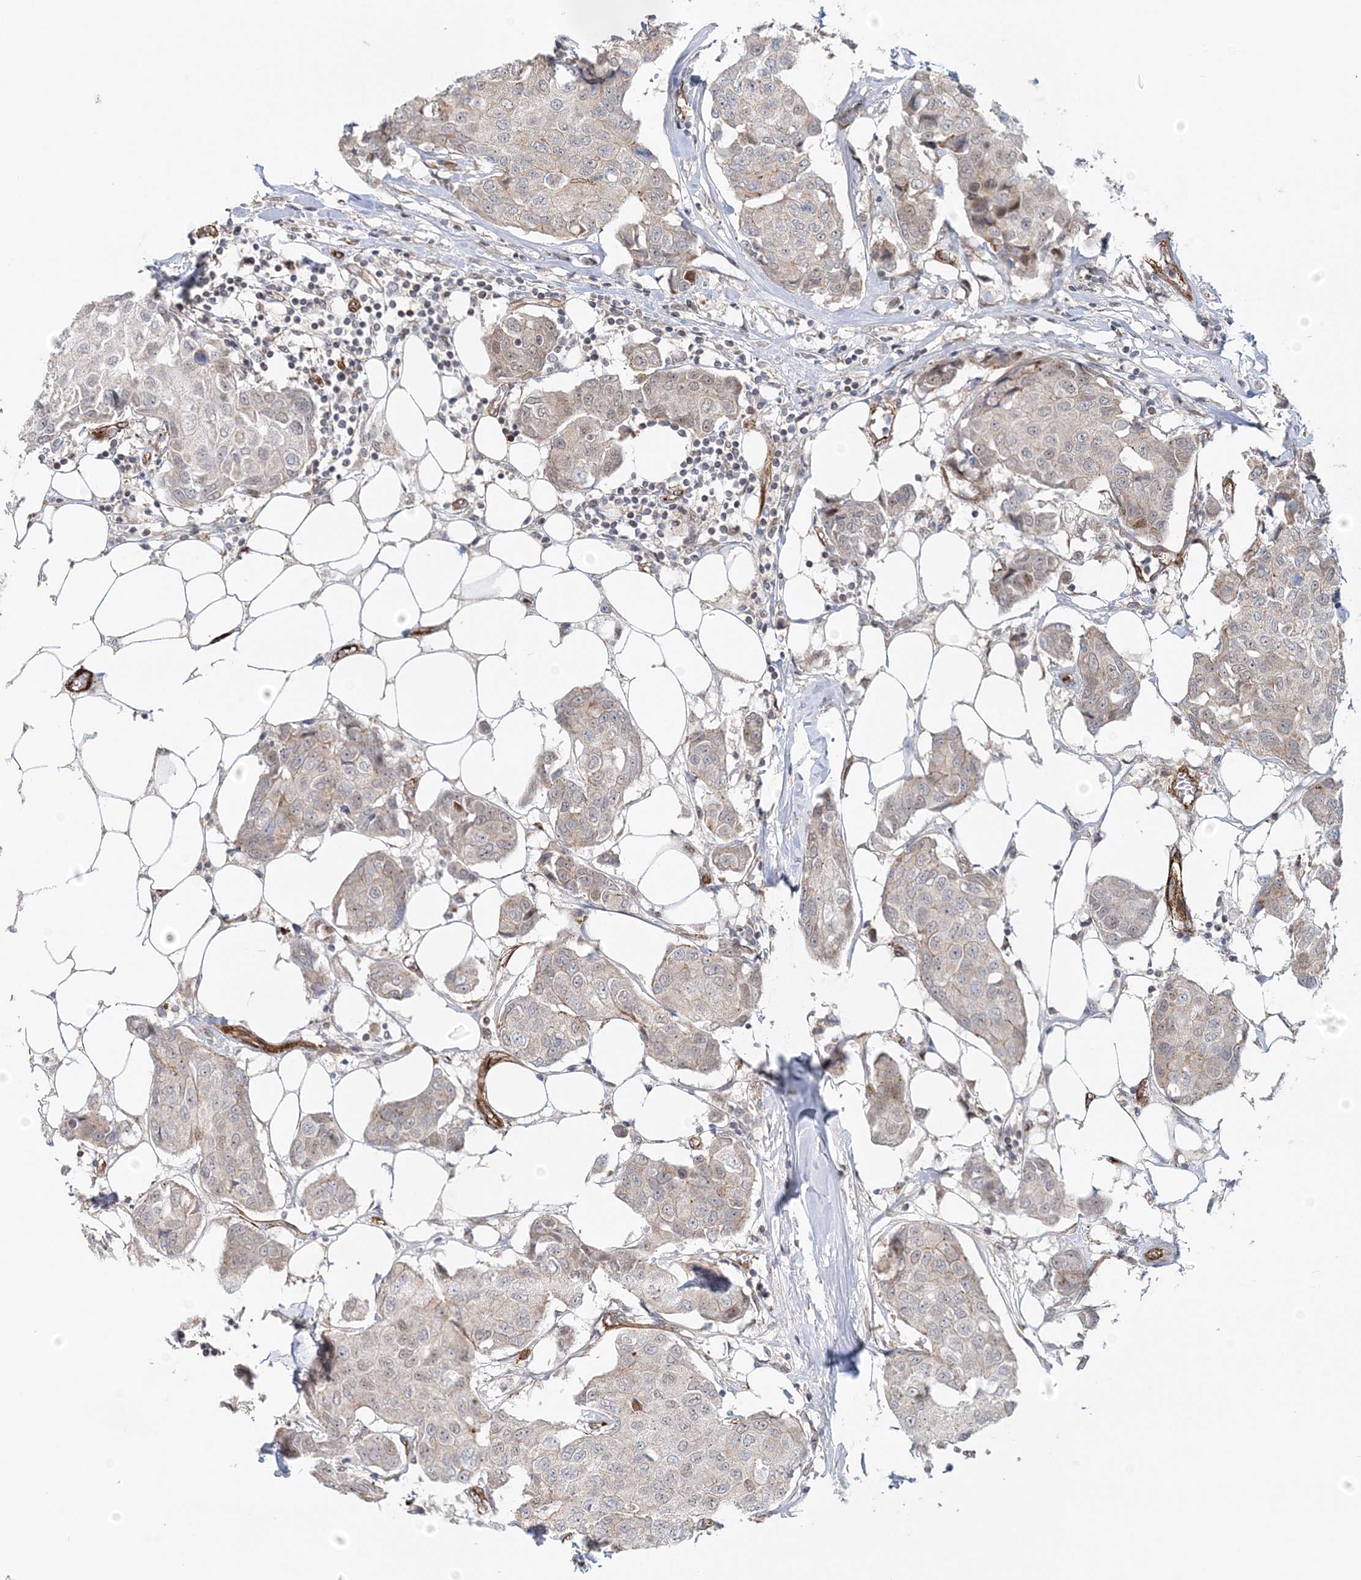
{"staining": {"intensity": "negative", "quantity": "none", "location": "none"}, "tissue": "breast cancer", "cell_type": "Tumor cells", "image_type": "cancer", "snomed": [{"axis": "morphology", "description": "Duct carcinoma"}, {"axis": "topography", "description": "Breast"}], "caption": "Immunohistochemical staining of breast invasive ductal carcinoma shows no significant expression in tumor cells.", "gene": "AFAP1L2", "patient": {"sex": "female", "age": 80}}